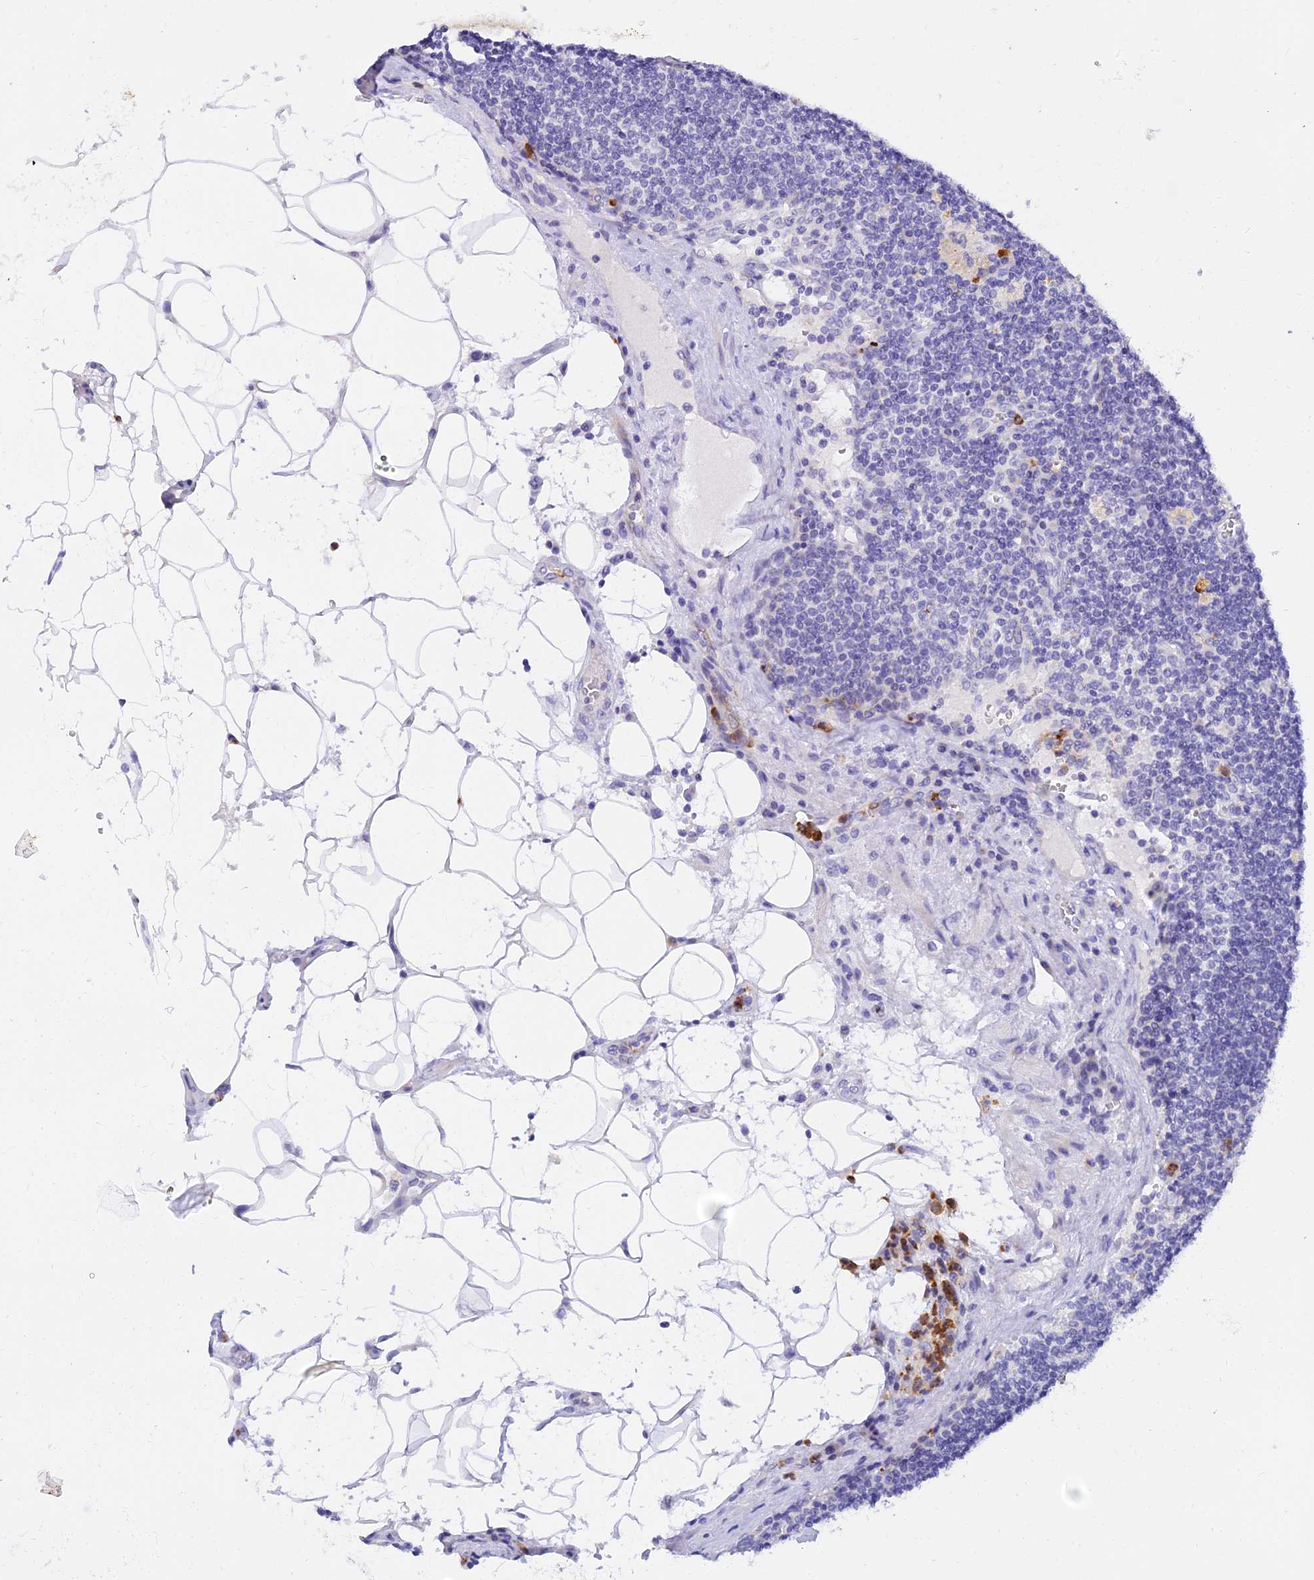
{"staining": {"intensity": "negative", "quantity": "none", "location": "none"}, "tissue": "lymph node", "cell_type": "Non-germinal center cells", "image_type": "normal", "snomed": [{"axis": "morphology", "description": "Normal tissue, NOS"}, {"axis": "topography", "description": "Lymph node"}], "caption": "The micrograph demonstrates no significant expression in non-germinal center cells of lymph node.", "gene": "VWC2L", "patient": {"sex": "male", "age": 58}}